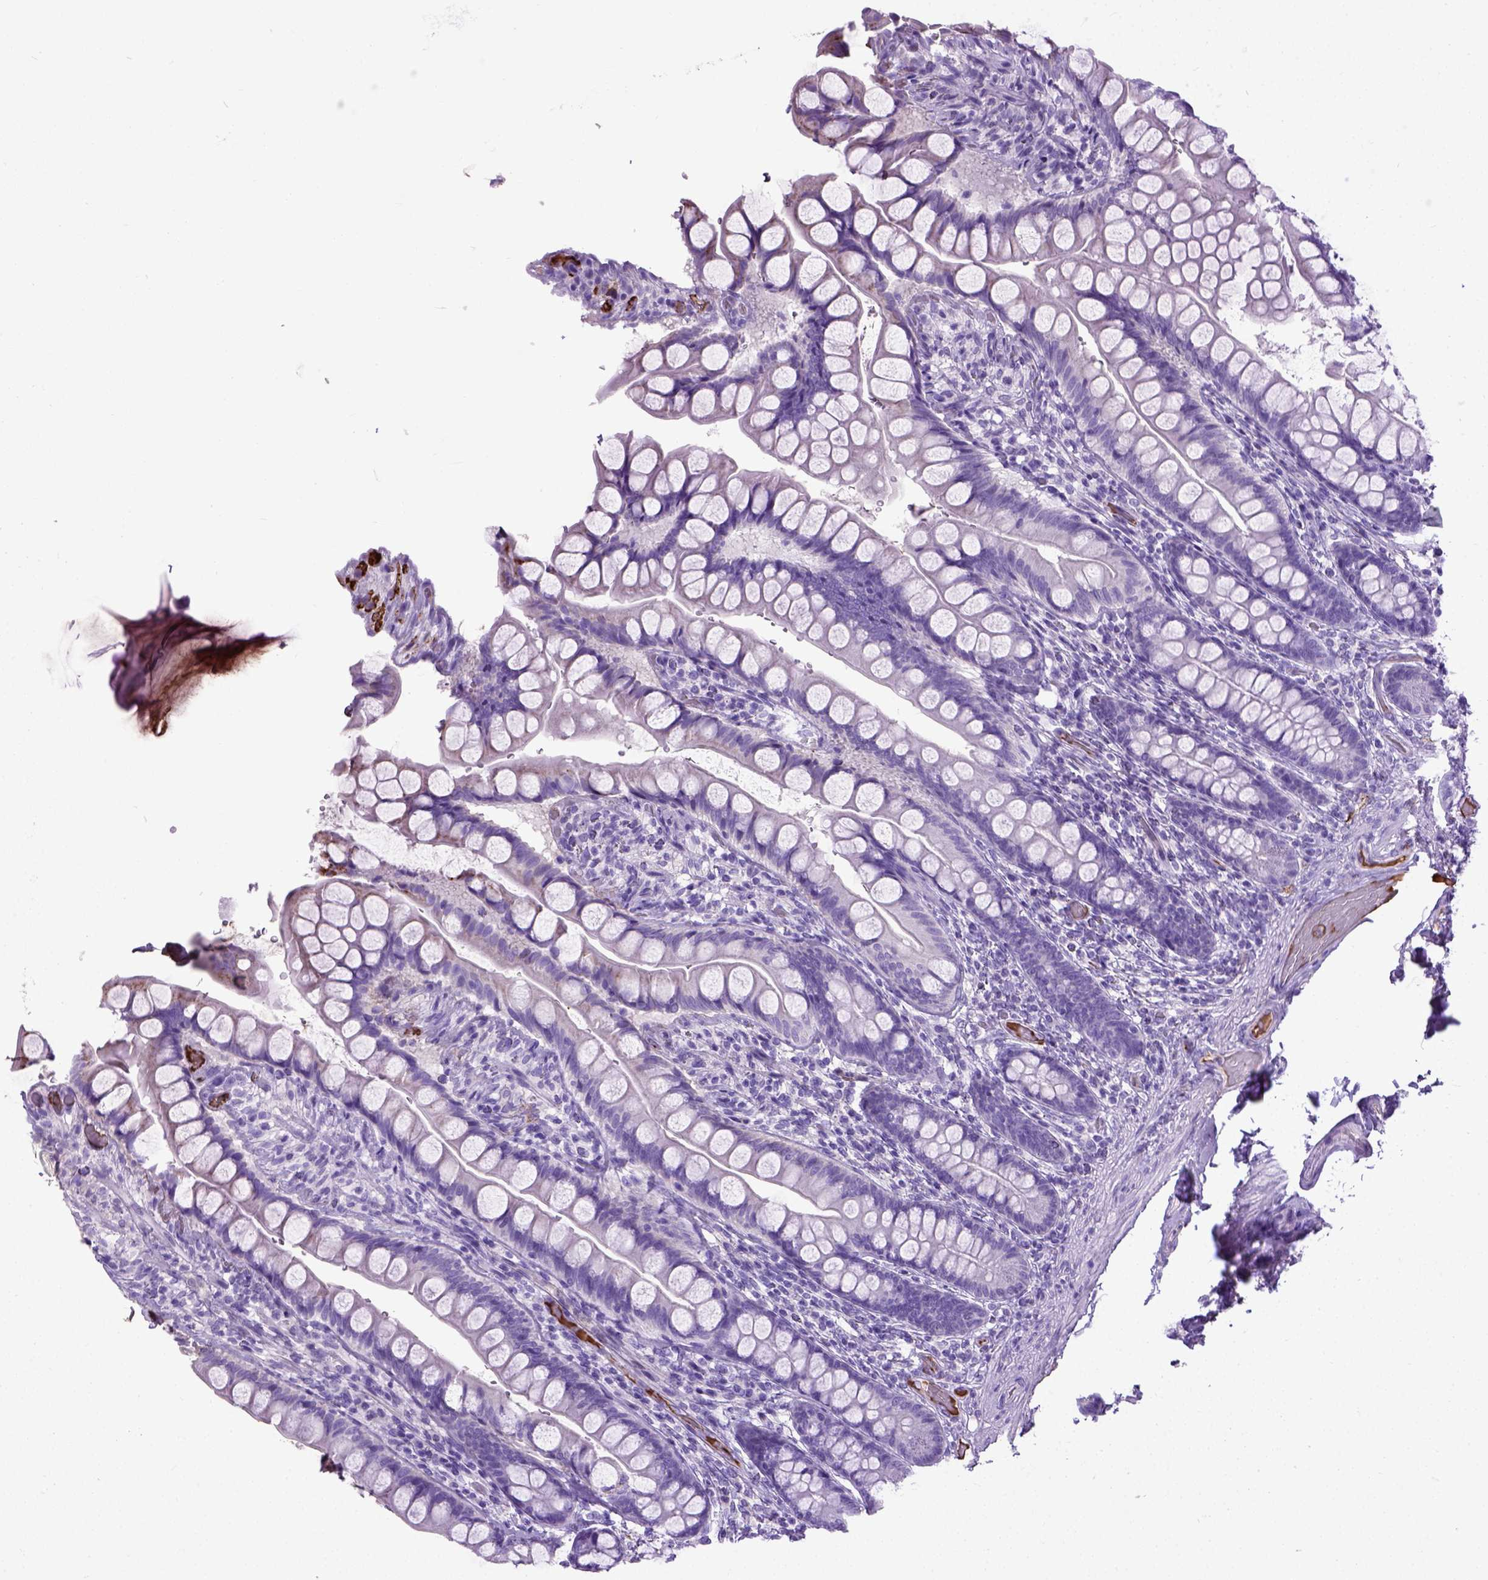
{"staining": {"intensity": "moderate", "quantity": "<25%", "location": "cytoplasmic/membranous"}, "tissue": "small intestine", "cell_type": "Glandular cells", "image_type": "normal", "snomed": [{"axis": "morphology", "description": "Normal tissue, NOS"}, {"axis": "topography", "description": "Small intestine"}], "caption": "Protein expression analysis of benign small intestine exhibits moderate cytoplasmic/membranous staining in approximately <25% of glandular cells.", "gene": "ADAMTS8", "patient": {"sex": "male", "age": 70}}